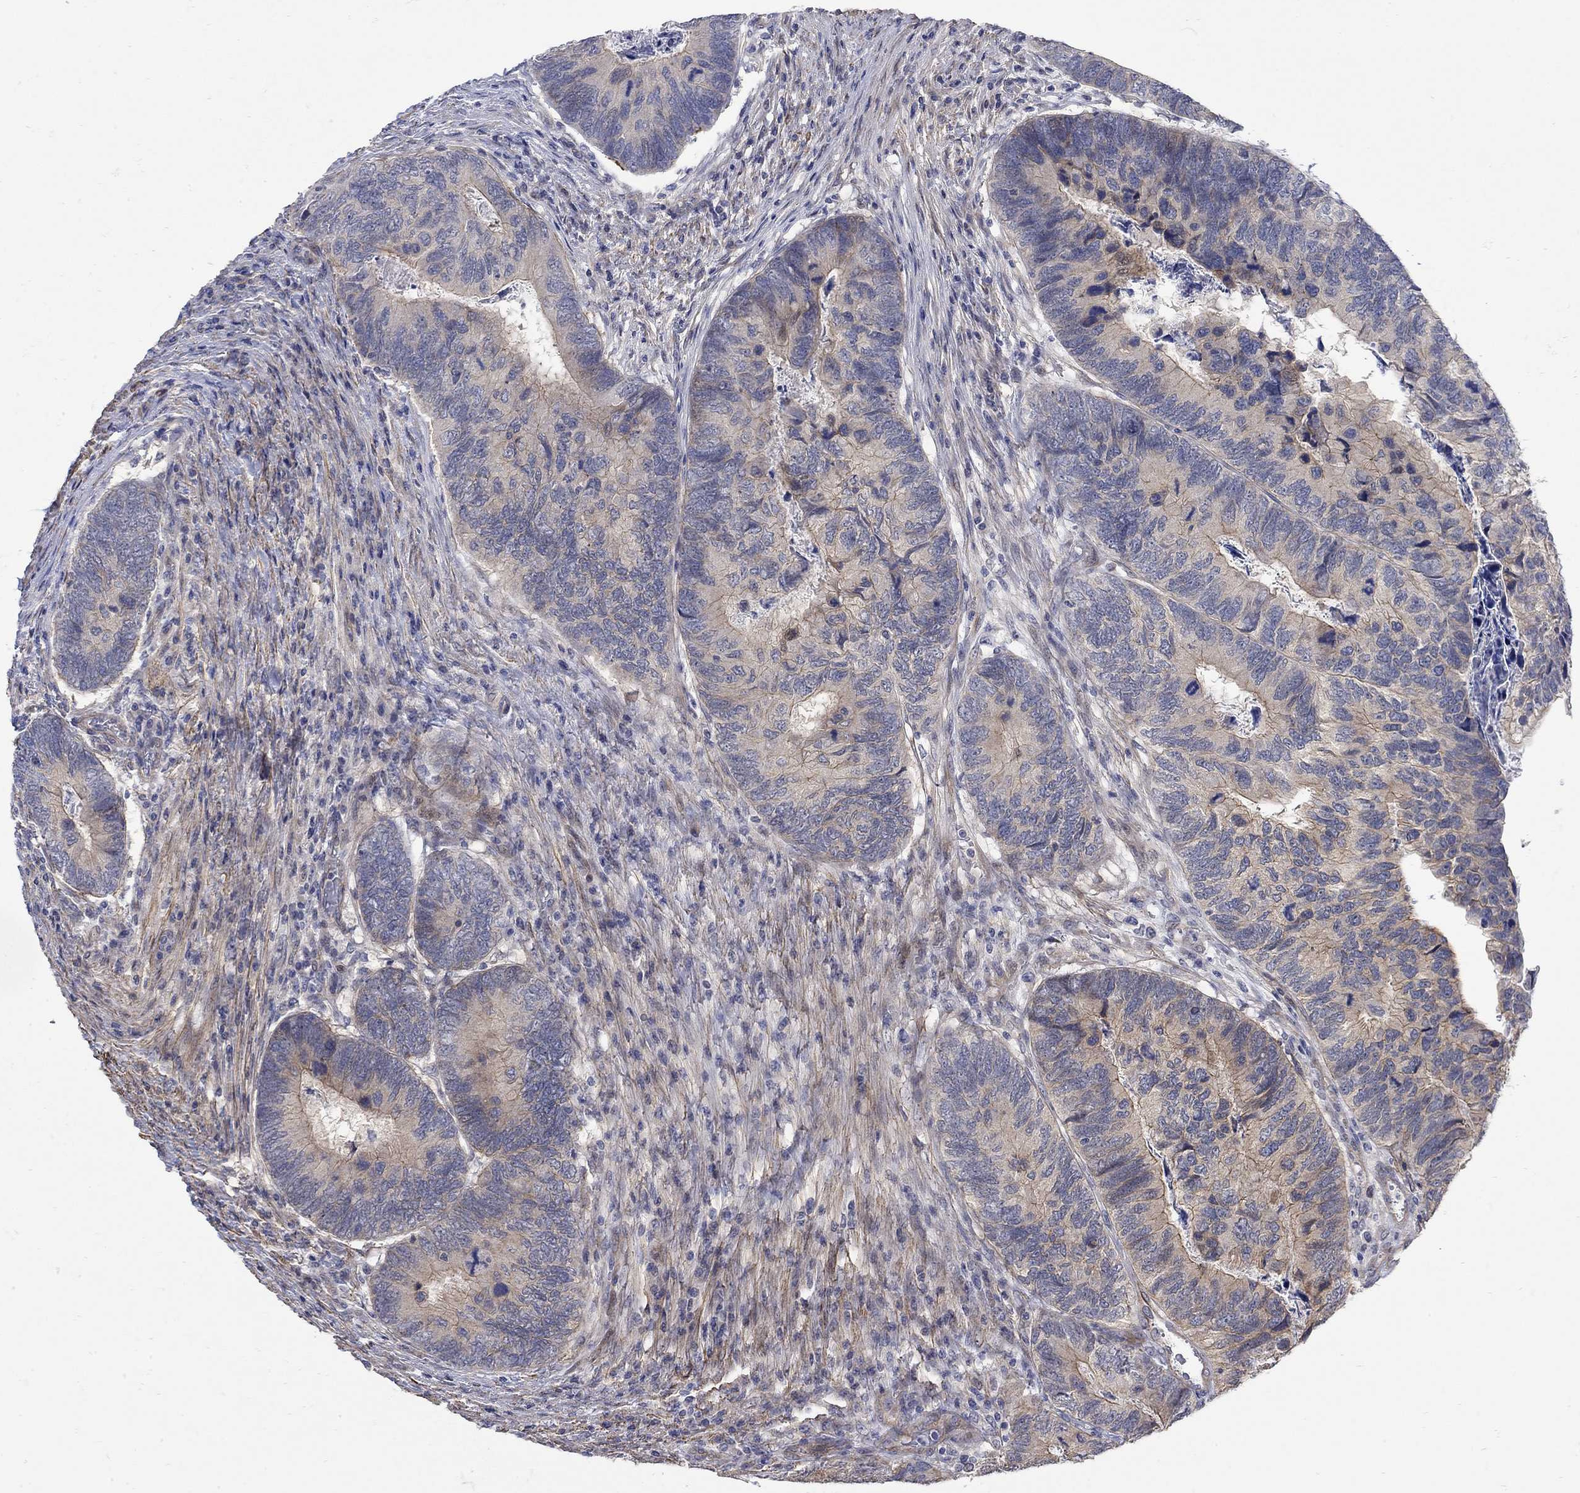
{"staining": {"intensity": "weak", "quantity": "25%-75%", "location": "cytoplasmic/membranous"}, "tissue": "colorectal cancer", "cell_type": "Tumor cells", "image_type": "cancer", "snomed": [{"axis": "morphology", "description": "Adenocarcinoma, NOS"}, {"axis": "topography", "description": "Colon"}], "caption": "Human colorectal cancer stained with a protein marker exhibits weak staining in tumor cells.", "gene": "SCN7A", "patient": {"sex": "female", "age": 67}}